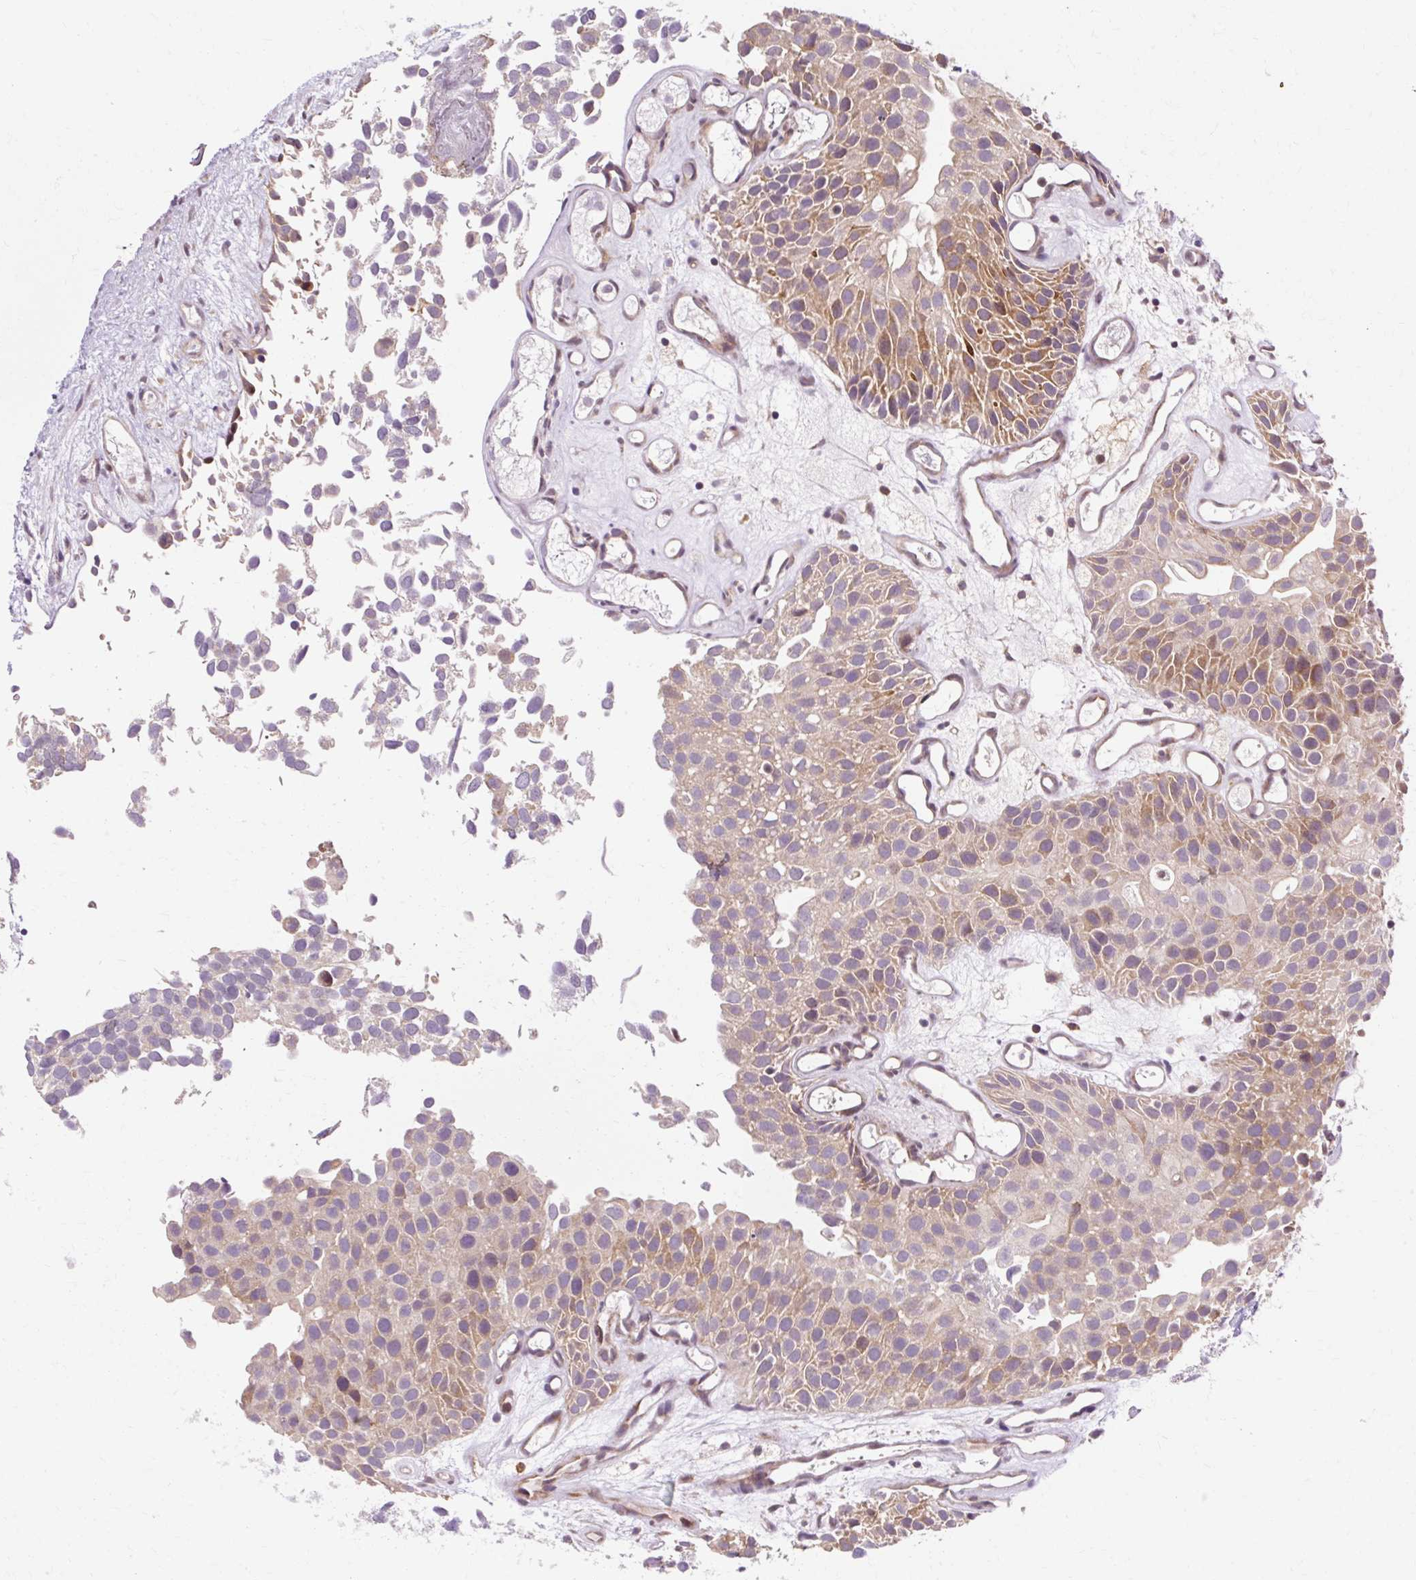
{"staining": {"intensity": "moderate", "quantity": ">75%", "location": "cytoplasmic/membranous"}, "tissue": "urothelial cancer", "cell_type": "Tumor cells", "image_type": "cancer", "snomed": [{"axis": "morphology", "description": "Urothelial carcinoma, Low grade"}, {"axis": "topography", "description": "Urinary bladder"}], "caption": "Urothelial cancer stained with a brown dye exhibits moderate cytoplasmic/membranous positive staining in about >75% of tumor cells.", "gene": "GEMIN2", "patient": {"sex": "male", "age": 88}}